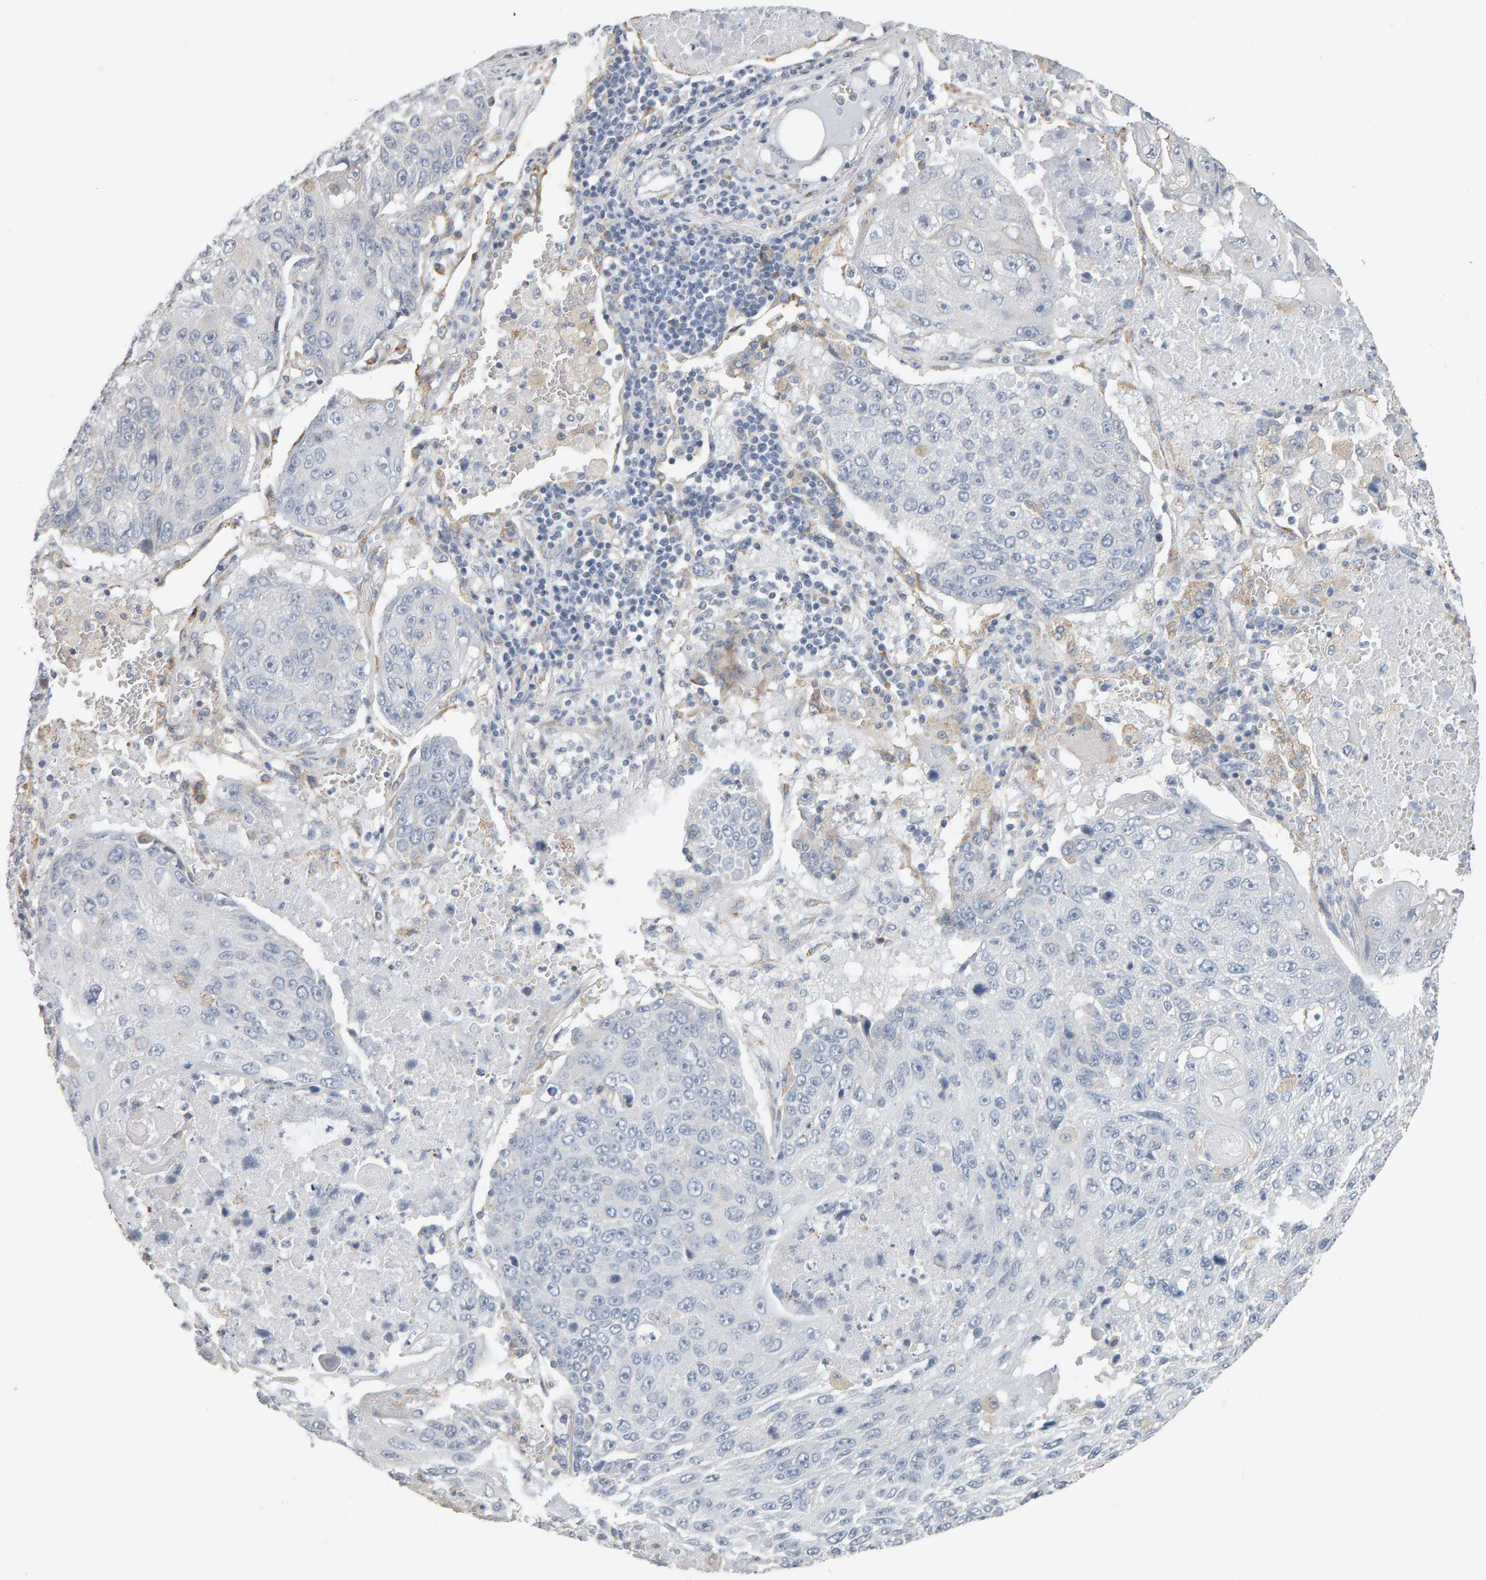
{"staining": {"intensity": "negative", "quantity": "none", "location": "none"}, "tissue": "lung cancer", "cell_type": "Tumor cells", "image_type": "cancer", "snomed": [{"axis": "morphology", "description": "Squamous cell carcinoma, NOS"}, {"axis": "topography", "description": "Lung"}], "caption": "Lung squamous cell carcinoma was stained to show a protein in brown. There is no significant positivity in tumor cells.", "gene": "ADHFE1", "patient": {"sex": "male", "age": 61}}